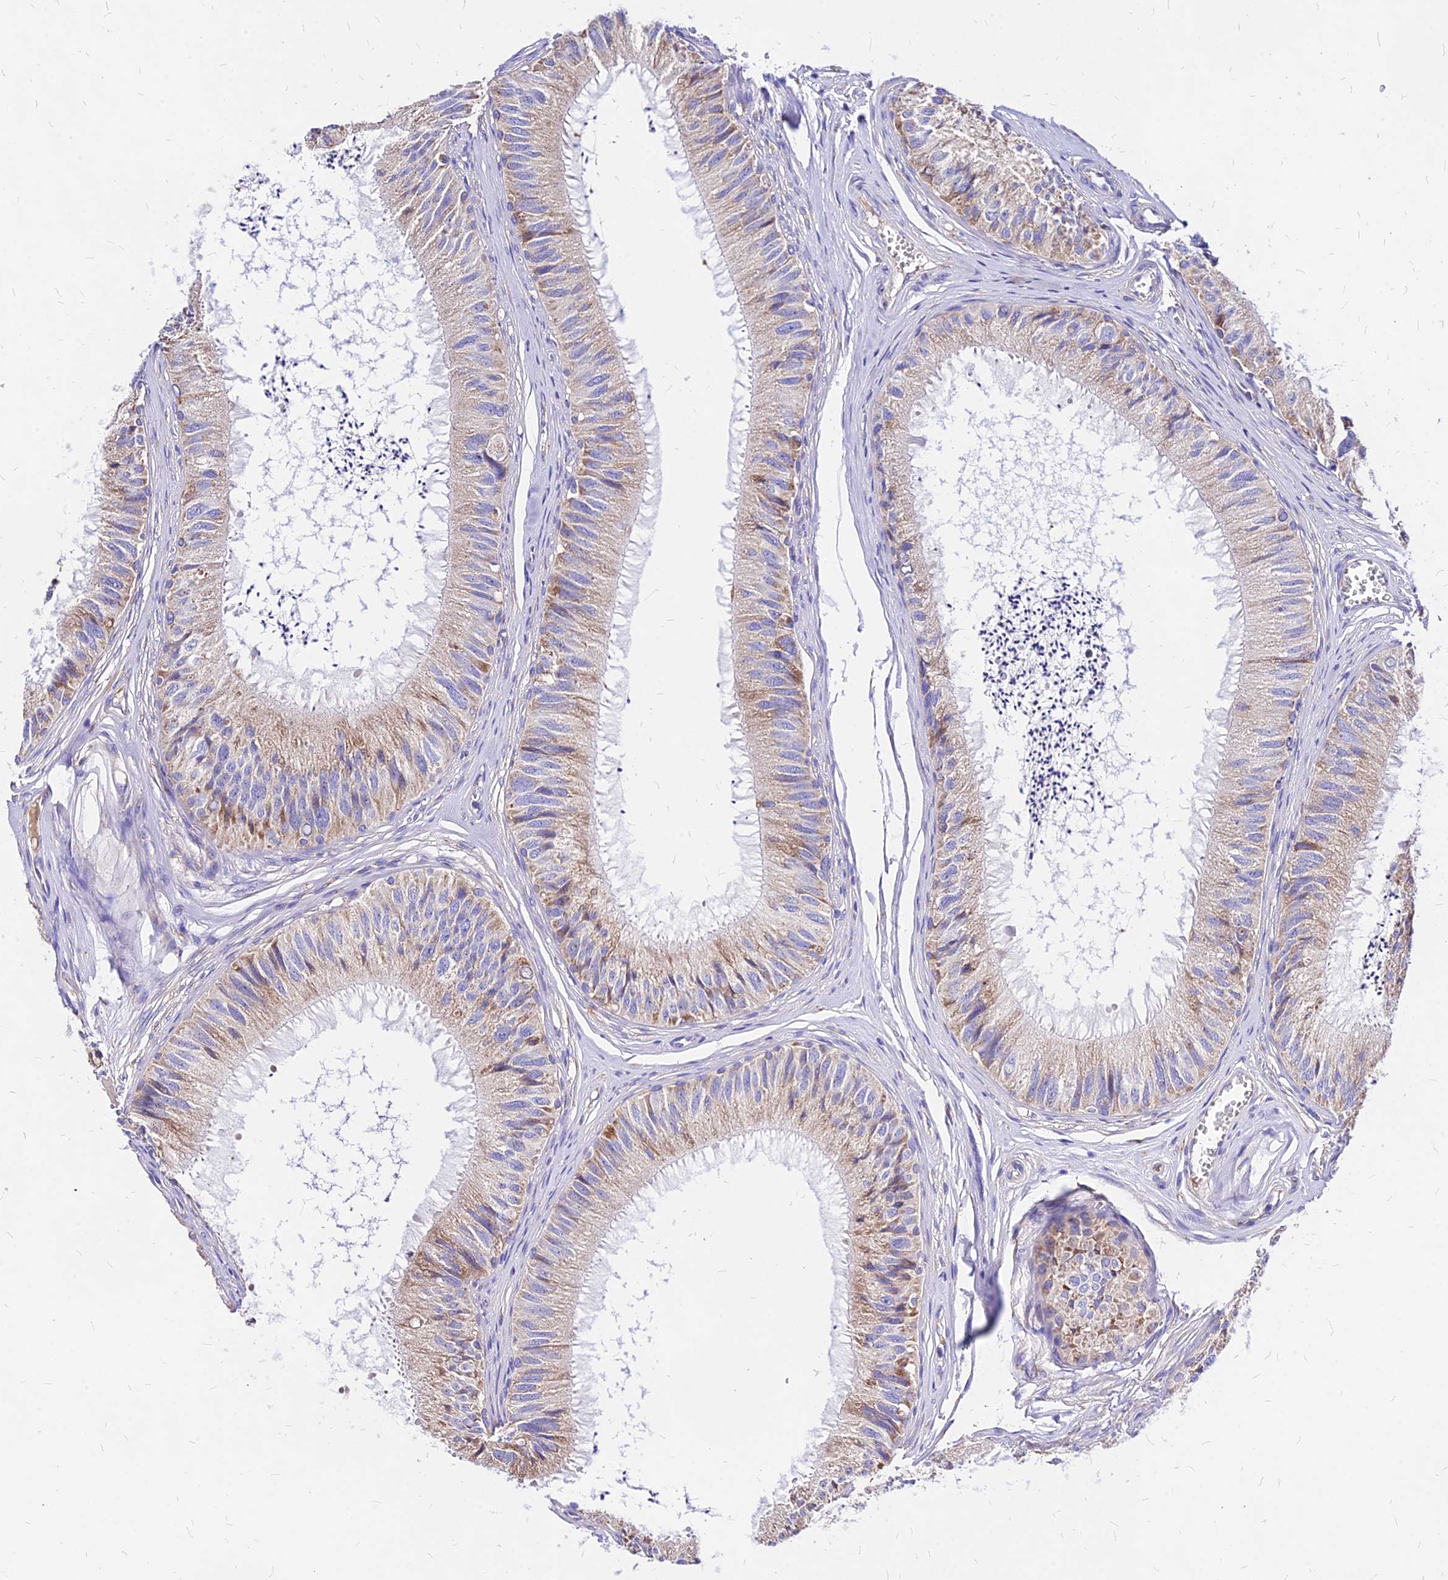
{"staining": {"intensity": "moderate", "quantity": "25%-75%", "location": "cytoplasmic/membranous"}, "tissue": "epididymis", "cell_type": "Glandular cells", "image_type": "normal", "snomed": [{"axis": "morphology", "description": "Normal tissue, NOS"}, {"axis": "topography", "description": "Epididymis"}], "caption": "Epididymis stained with immunohistochemistry (IHC) exhibits moderate cytoplasmic/membranous expression in approximately 25%-75% of glandular cells. The staining is performed using DAB brown chromogen to label protein expression. The nuclei are counter-stained blue using hematoxylin.", "gene": "MRPL3", "patient": {"sex": "male", "age": 79}}